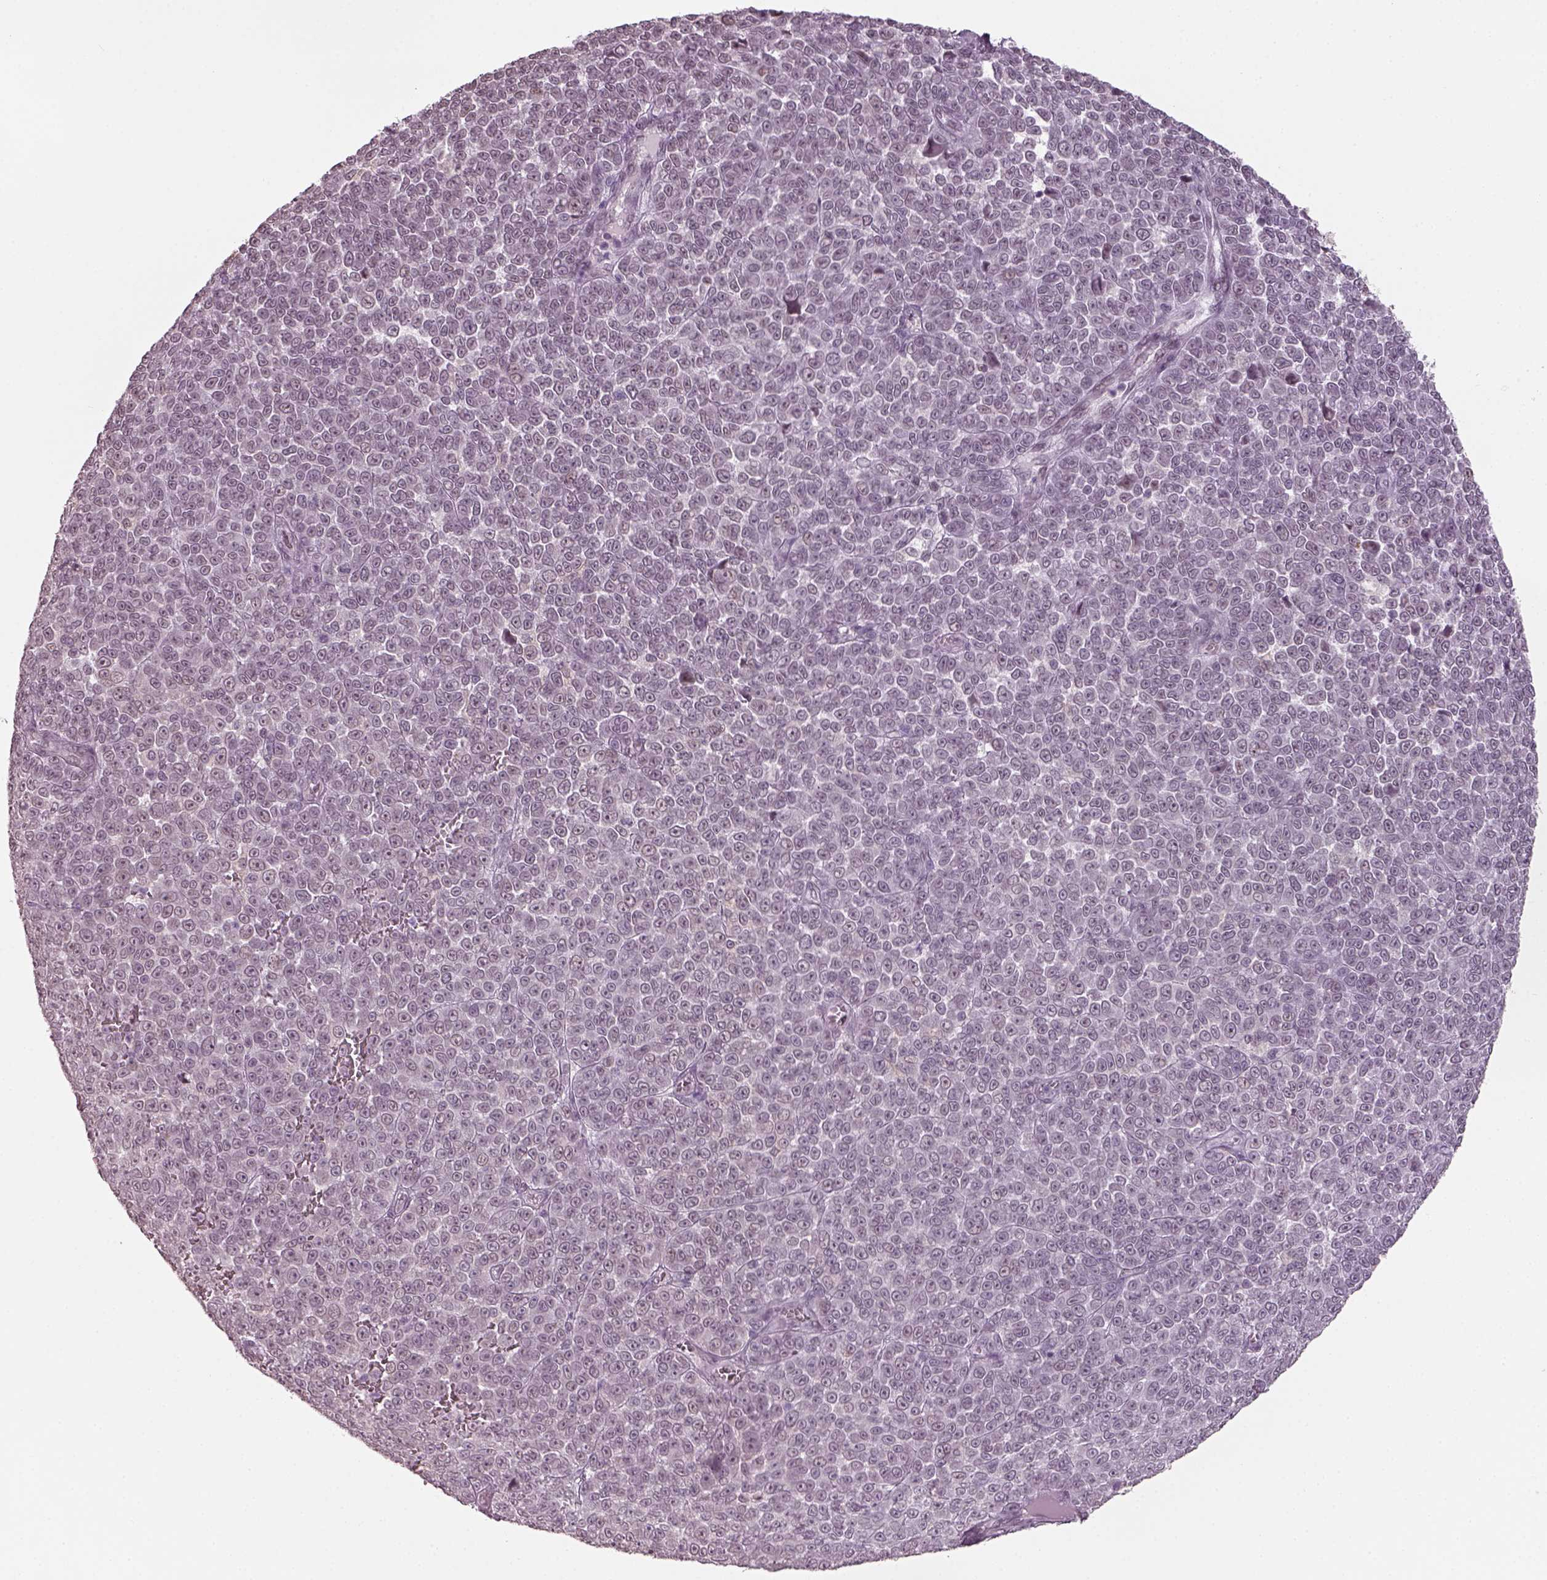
{"staining": {"intensity": "negative", "quantity": "none", "location": "none"}, "tissue": "melanoma", "cell_type": "Tumor cells", "image_type": "cancer", "snomed": [{"axis": "morphology", "description": "Malignant melanoma, NOS"}, {"axis": "topography", "description": "Skin"}], "caption": "Melanoma was stained to show a protein in brown. There is no significant staining in tumor cells. (Stains: DAB (3,3'-diaminobenzidine) immunohistochemistry (IHC) with hematoxylin counter stain, Microscopy: brightfield microscopy at high magnification).", "gene": "NAT8", "patient": {"sex": "female", "age": 95}}